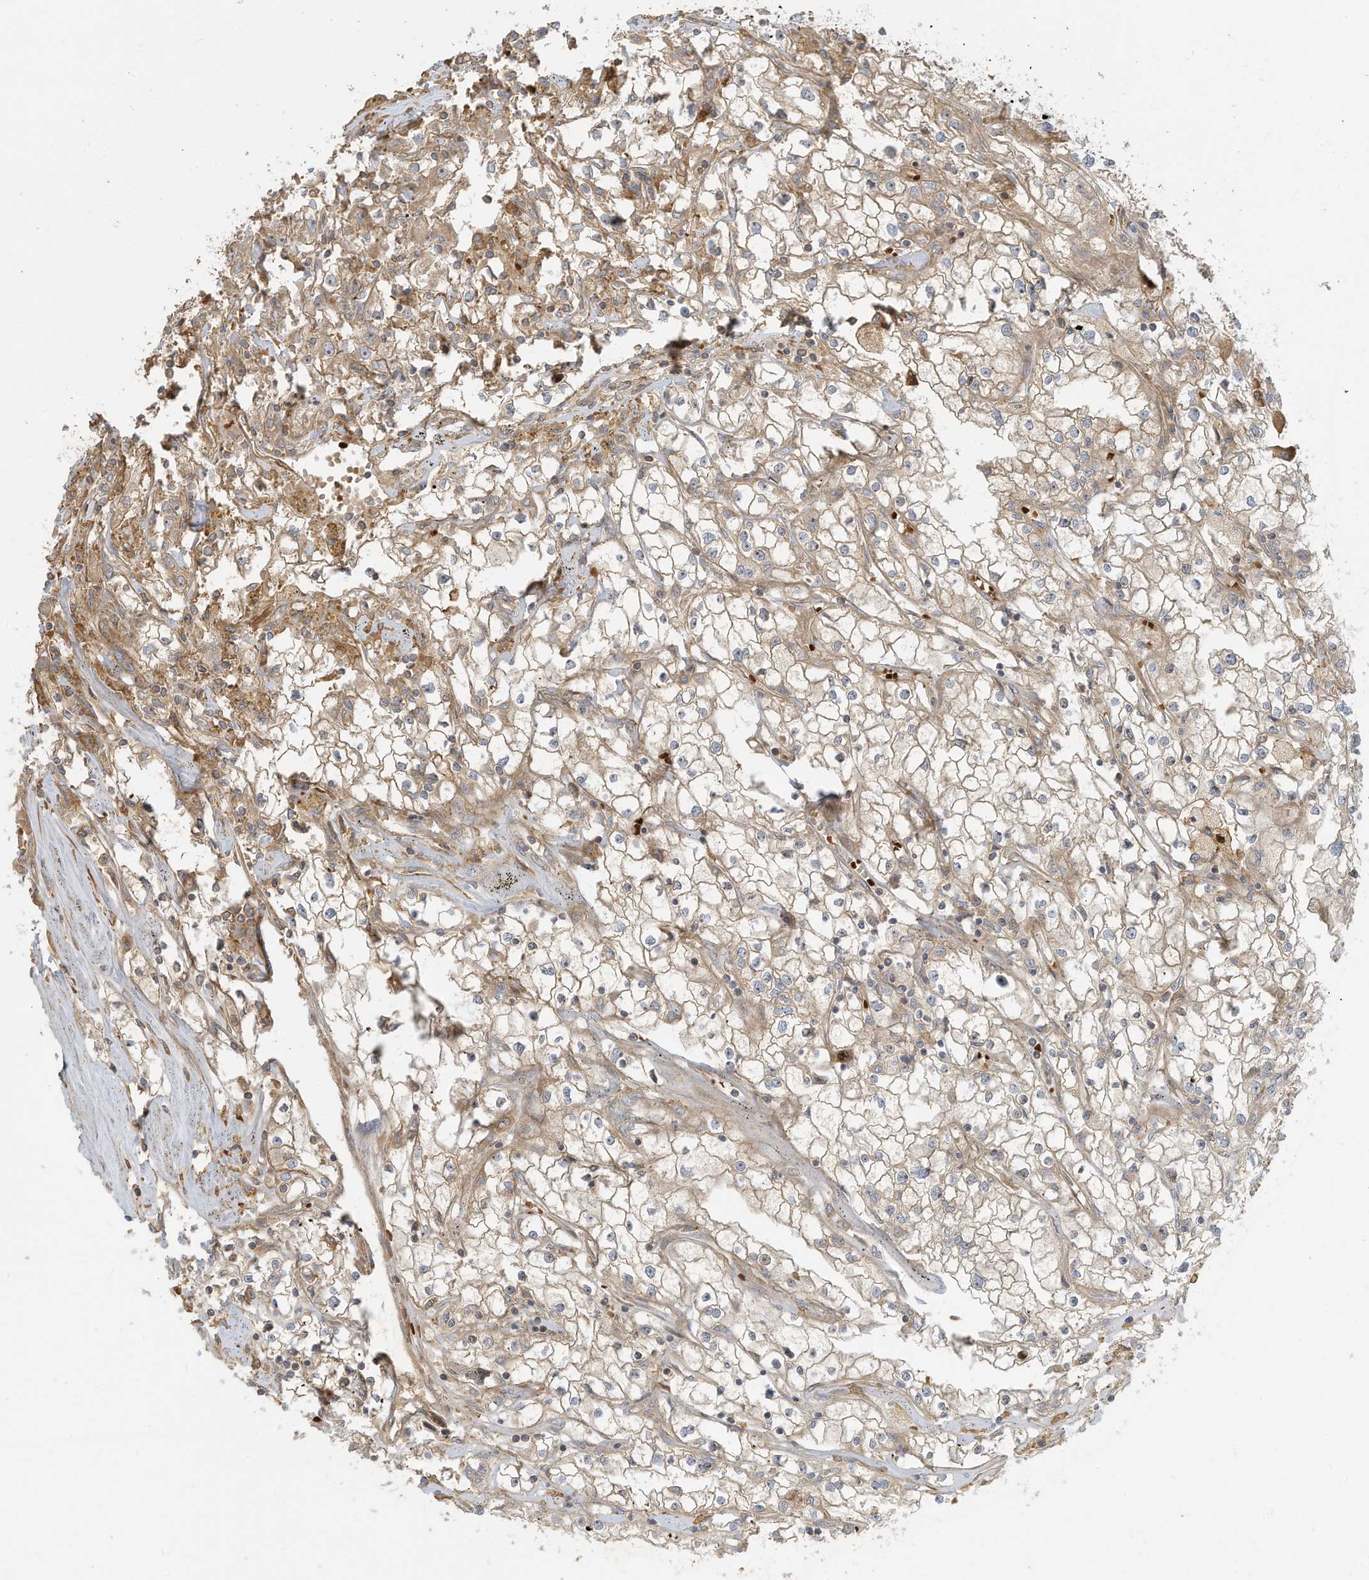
{"staining": {"intensity": "moderate", "quantity": "25%-75%", "location": "cytoplasmic/membranous"}, "tissue": "renal cancer", "cell_type": "Tumor cells", "image_type": "cancer", "snomed": [{"axis": "morphology", "description": "Adenocarcinoma, NOS"}, {"axis": "topography", "description": "Kidney"}], "caption": "A micrograph of human renal cancer (adenocarcinoma) stained for a protein reveals moderate cytoplasmic/membranous brown staining in tumor cells.", "gene": "ENTR1", "patient": {"sex": "male", "age": 56}}